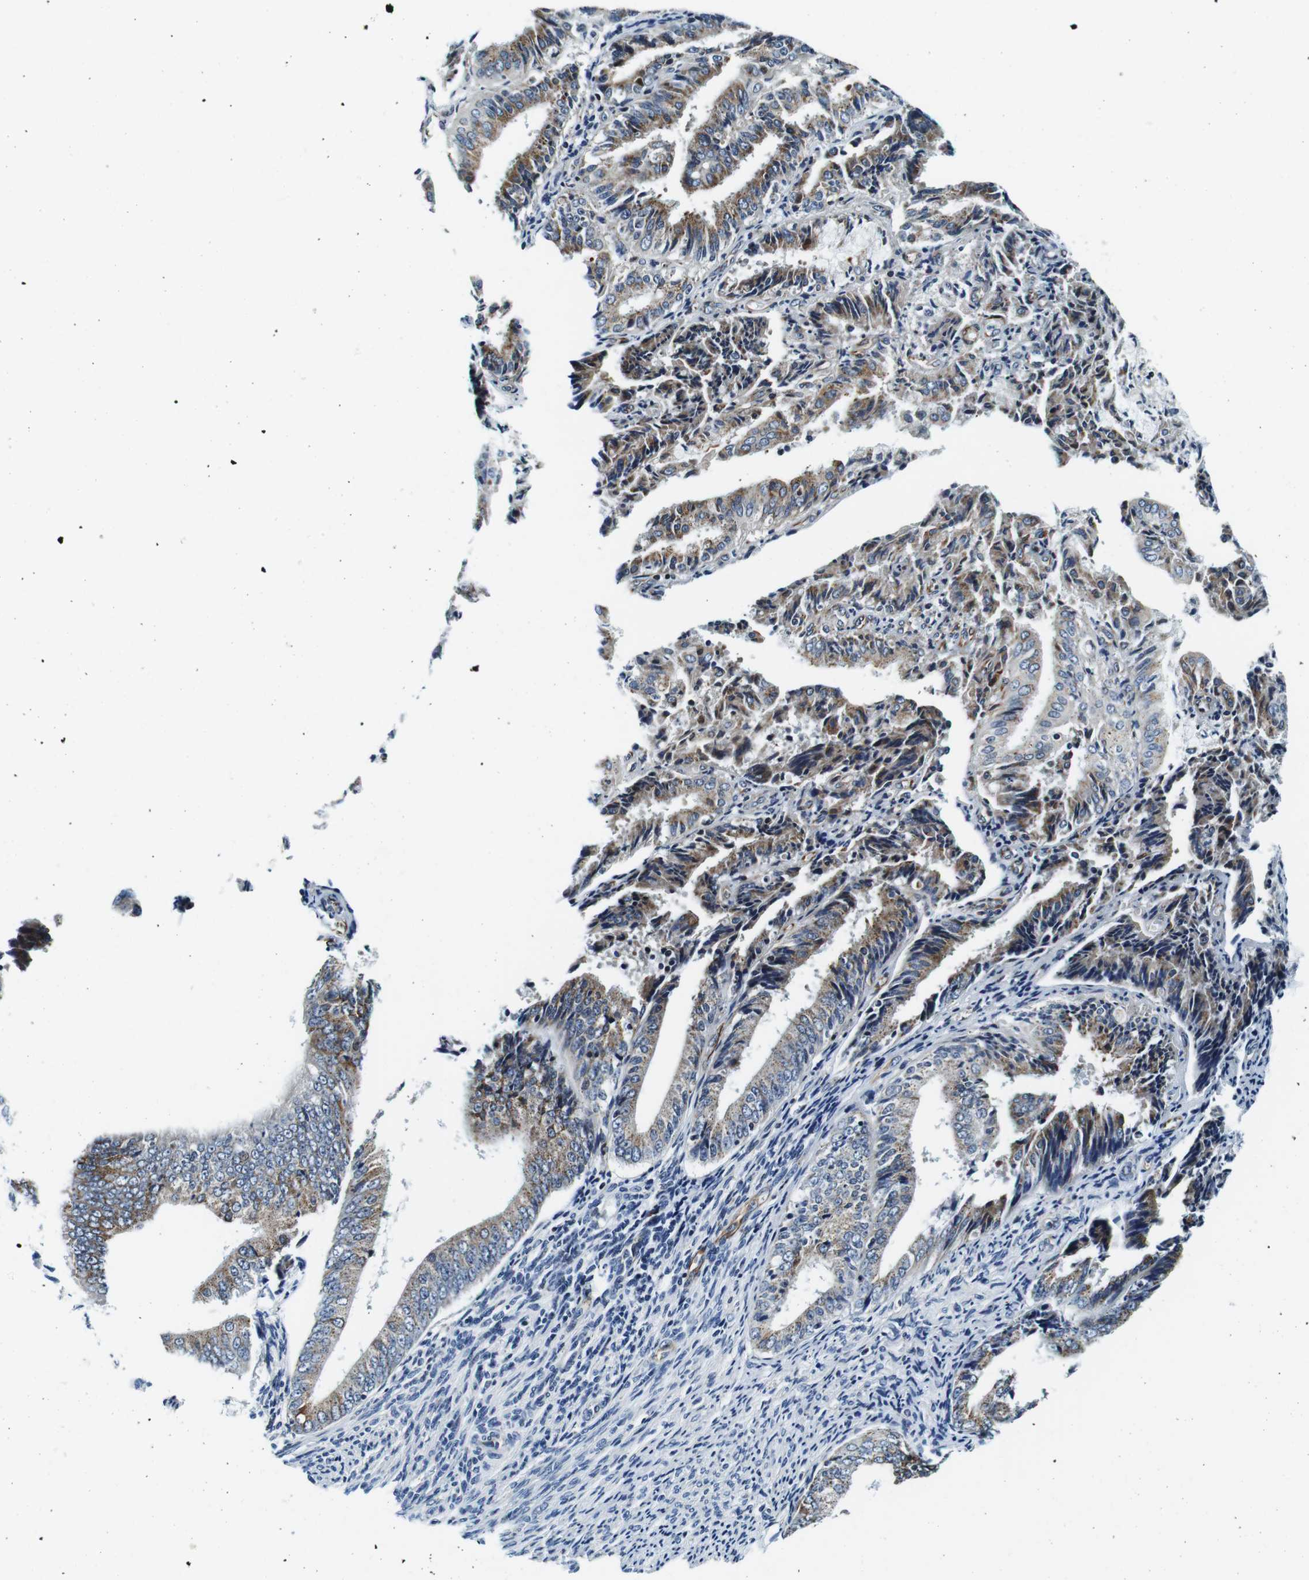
{"staining": {"intensity": "moderate", "quantity": ">75%", "location": "cytoplasmic/membranous"}, "tissue": "endometrial cancer", "cell_type": "Tumor cells", "image_type": "cancer", "snomed": [{"axis": "morphology", "description": "Adenocarcinoma, NOS"}, {"axis": "topography", "description": "Endometrium"}], "caption": "The histopathology image exhibits staining of endometrial cancer, revealing moderate cytoplasmic/membranous protein staining (brown color) within tumor cells.", "gene": "FAR2", "patient": {"sex": "female", "age": 63}}